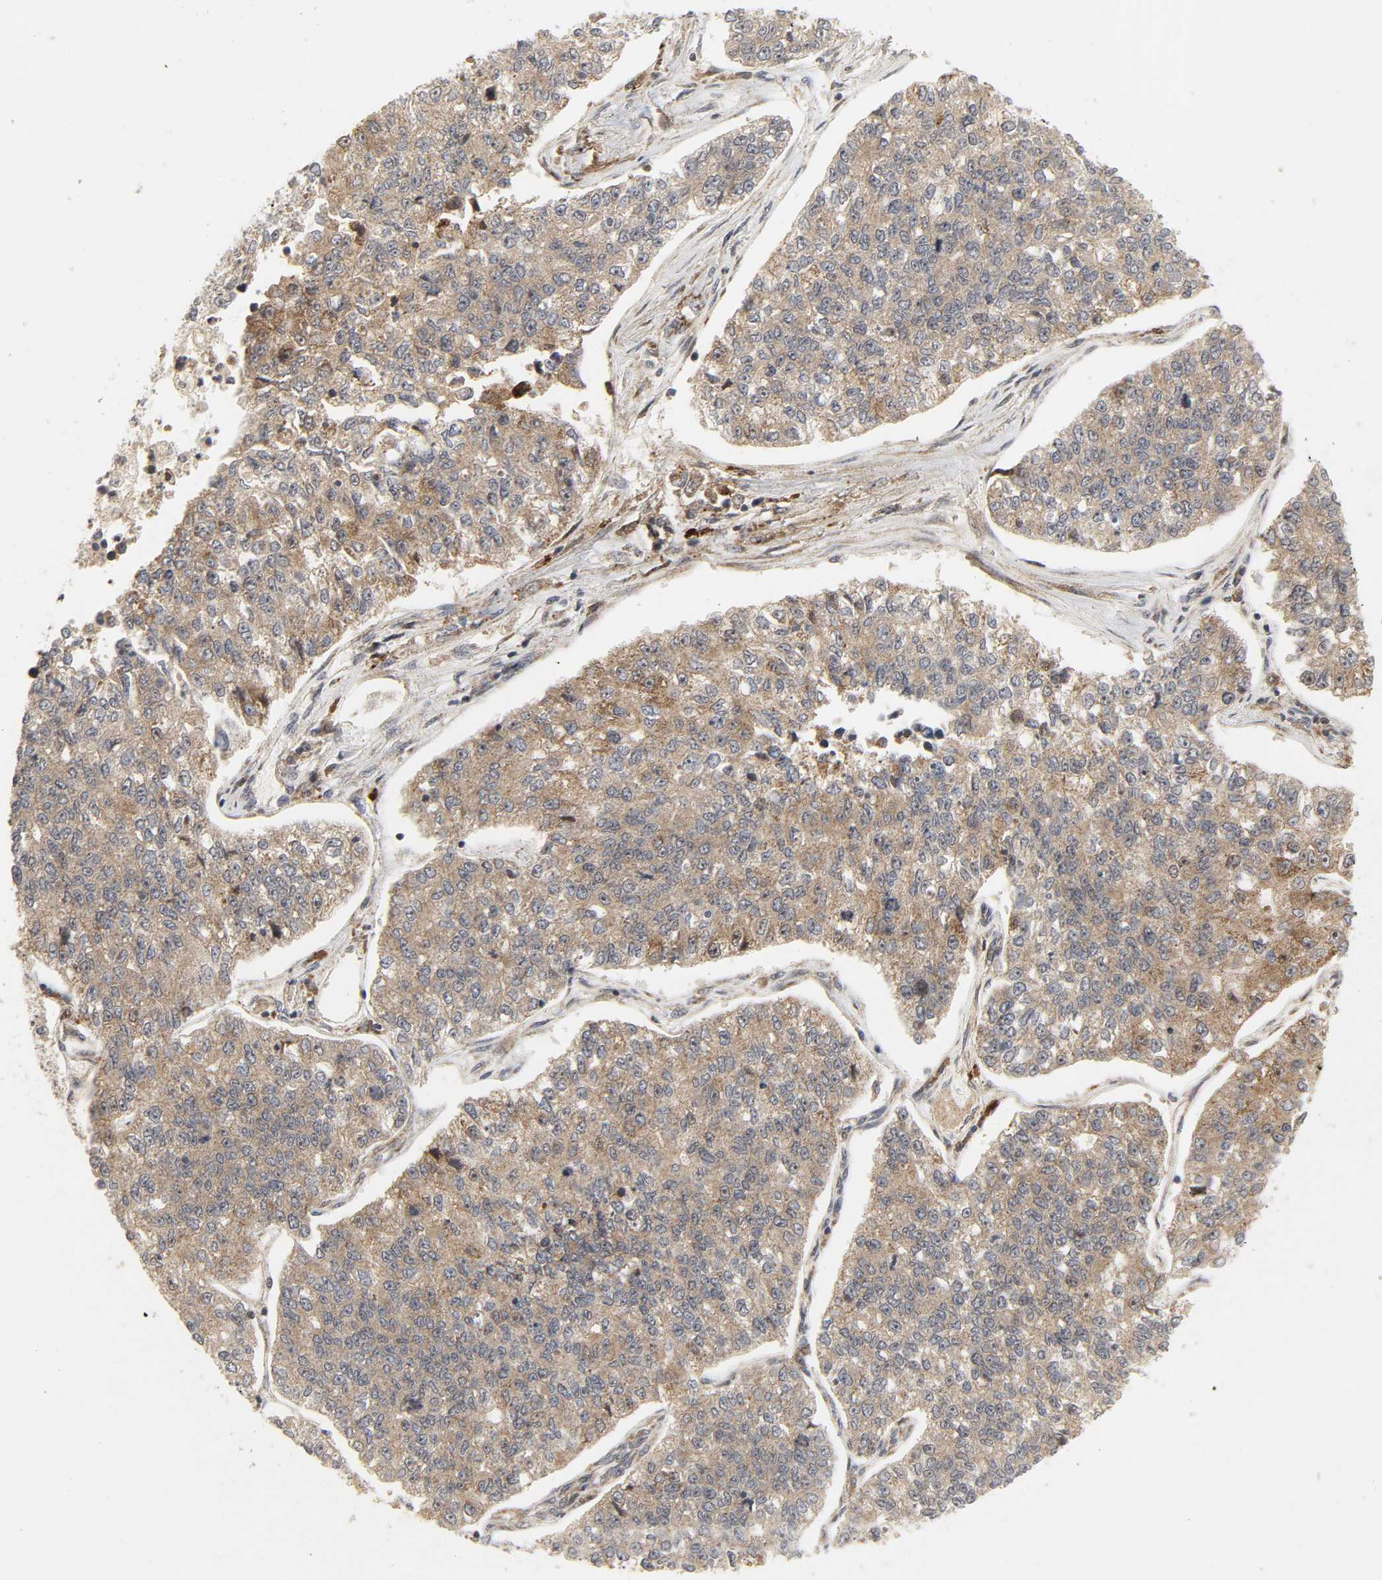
{"staining": {"intensity": "moderate", "quantity": ">75%", "location": "cytoplasmic/membranous"}, "tissue": "lung cancer", "cell_type": "Tumor cells", "image_type": "cancer", "snomed": [{"axis": "morphology", "description": "Adenocarcinoma, NOS"}, {"axis": "topography", "description": "Lung"}], "caption": "A histopathology image of lung cancer (adenocarcinoma) stained for a protein reveals moderate cytoplasmic/membranous brown staining in tumor cells.", "gene": "CHUK", "patient": {"sex": "male", "age": 49}}